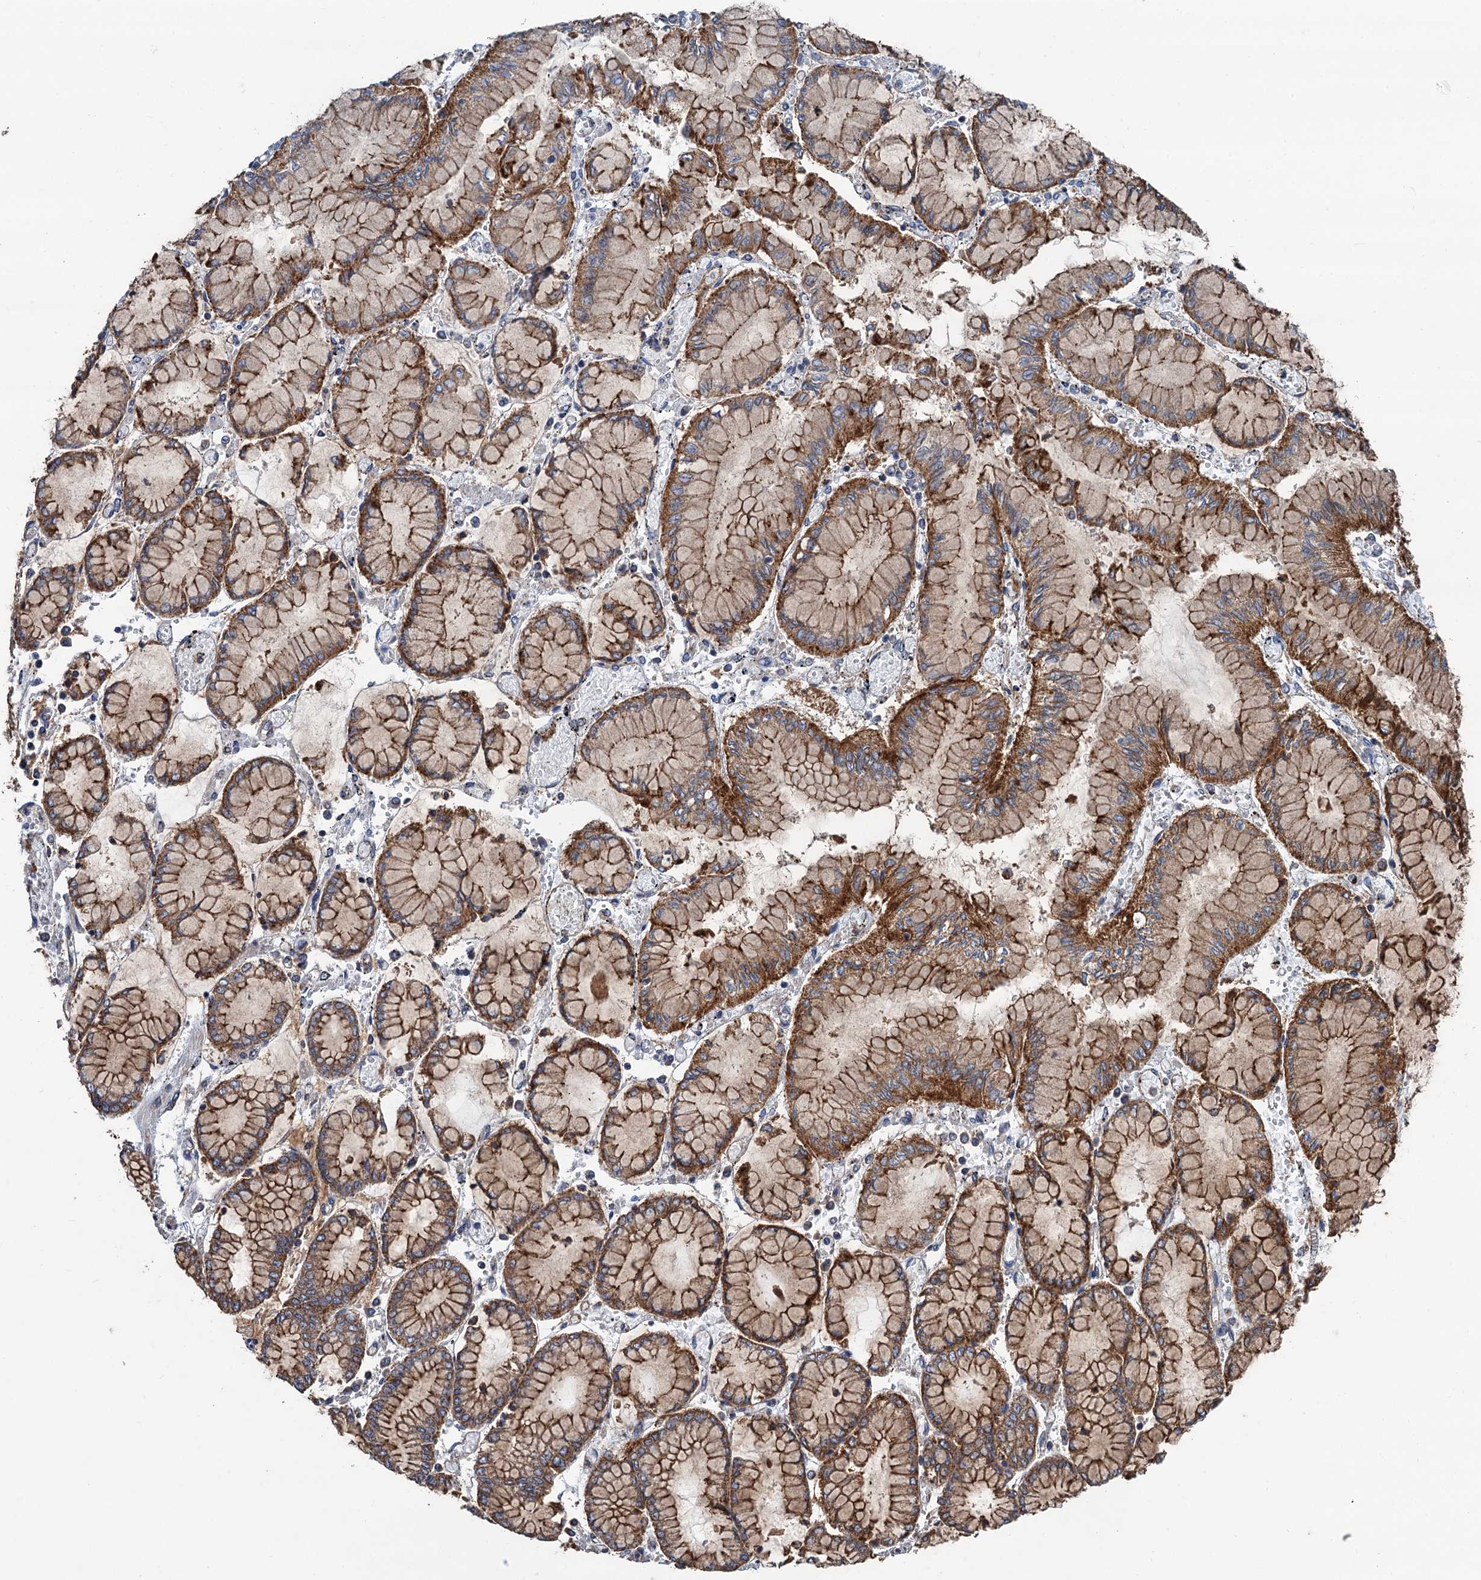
{"staining": {"intensity": "moderate", "quantity": ">75%", "location": "cytoplasmic/membranous"}, "tissue": "stomach cancer", "cell_type": "Tumor cells", "image_type": "cancer", "snomed": [{"axis": "morphology", "description": "Adenocarcinoma, NOS"}, {"axis": "topography", "description": "Stomach"}], "caption": "There is medium levels of moderate cytoplasmic/membranous expression in tumor cells of adenocarcinoma (stomach), as demonstrated by immunohistochemical staining (brown color).", "gene": "DGLUCY", "patient": {"sex": "male", "age": 76}}